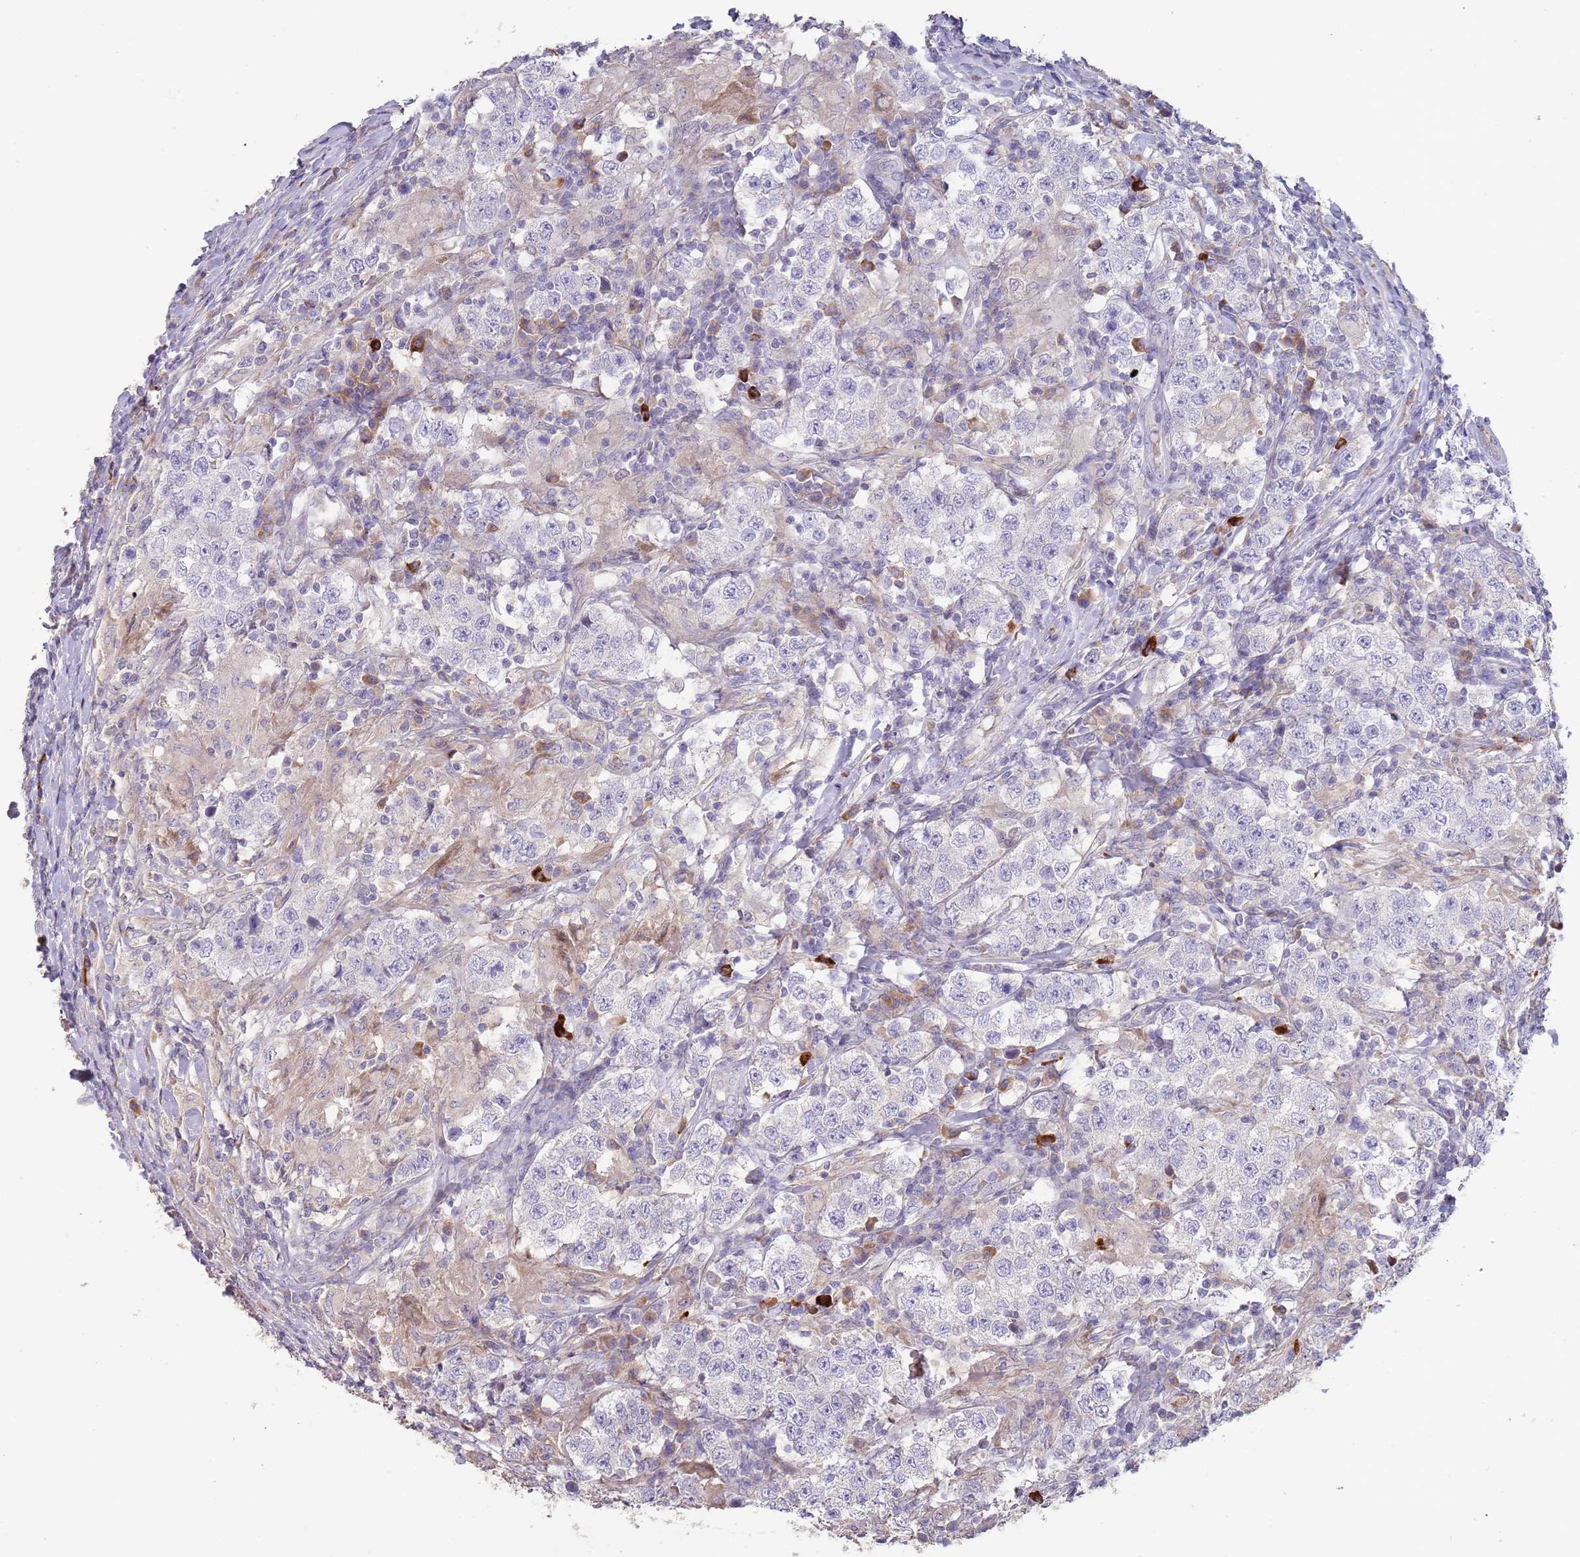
{"staining": {"intensity": "negative", "quantity": "none", "location": "none"}, "tissue": "testis cancer", "cell_type": "Tumor cells", "image_type": "cancer", "snomed": [{"axis": "morphology", "description": "Seminoma, NOS"}, {"axis": "morphology", "description": "Carcinoma, Embryonal, NOS"}, {"axis": "topography", "description": "Testis"}], "caption": "A histopathology image of testis cancer (seminoma) stained for a protein reveals no brown staining in tumor cells.", "gene": "SUSD1", "patient": {"sex": "male", "age": 41}}